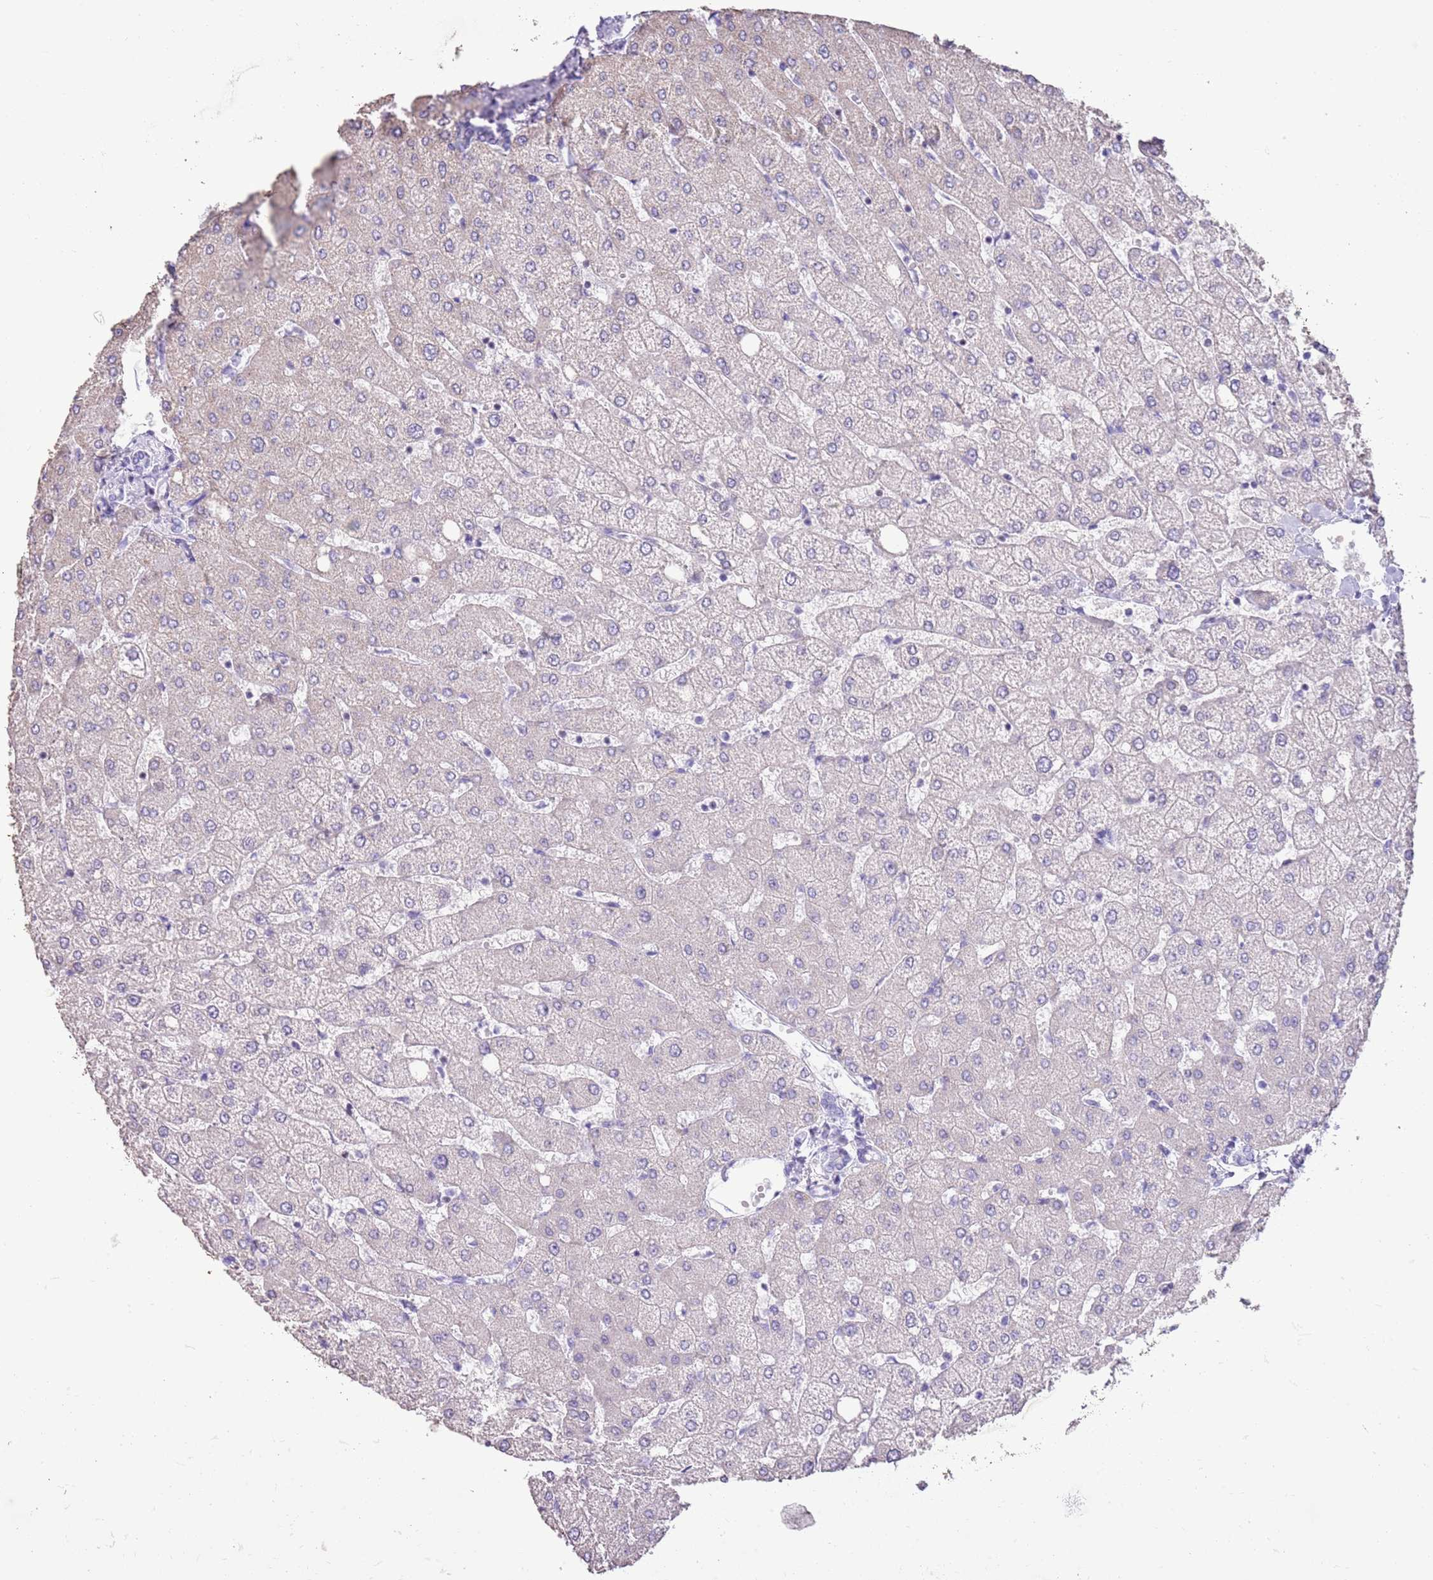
{"staining": {"intensity": "negative", "quantity": "none", "location": "none"}, "tissue": "liver", "cell_type": "Cholangiocytes", "image_type": "normal", "snomed": [{"axis": "morphology", "description": "Normal tissue, NOS"}, {"axis": "topography", "description": "Liver"}], "caption": "Cholangiocytes show no significant protein staining in unremarkable liver.", "gene": "BCL11B", "patient": {"sex": "female", "age": 54}}